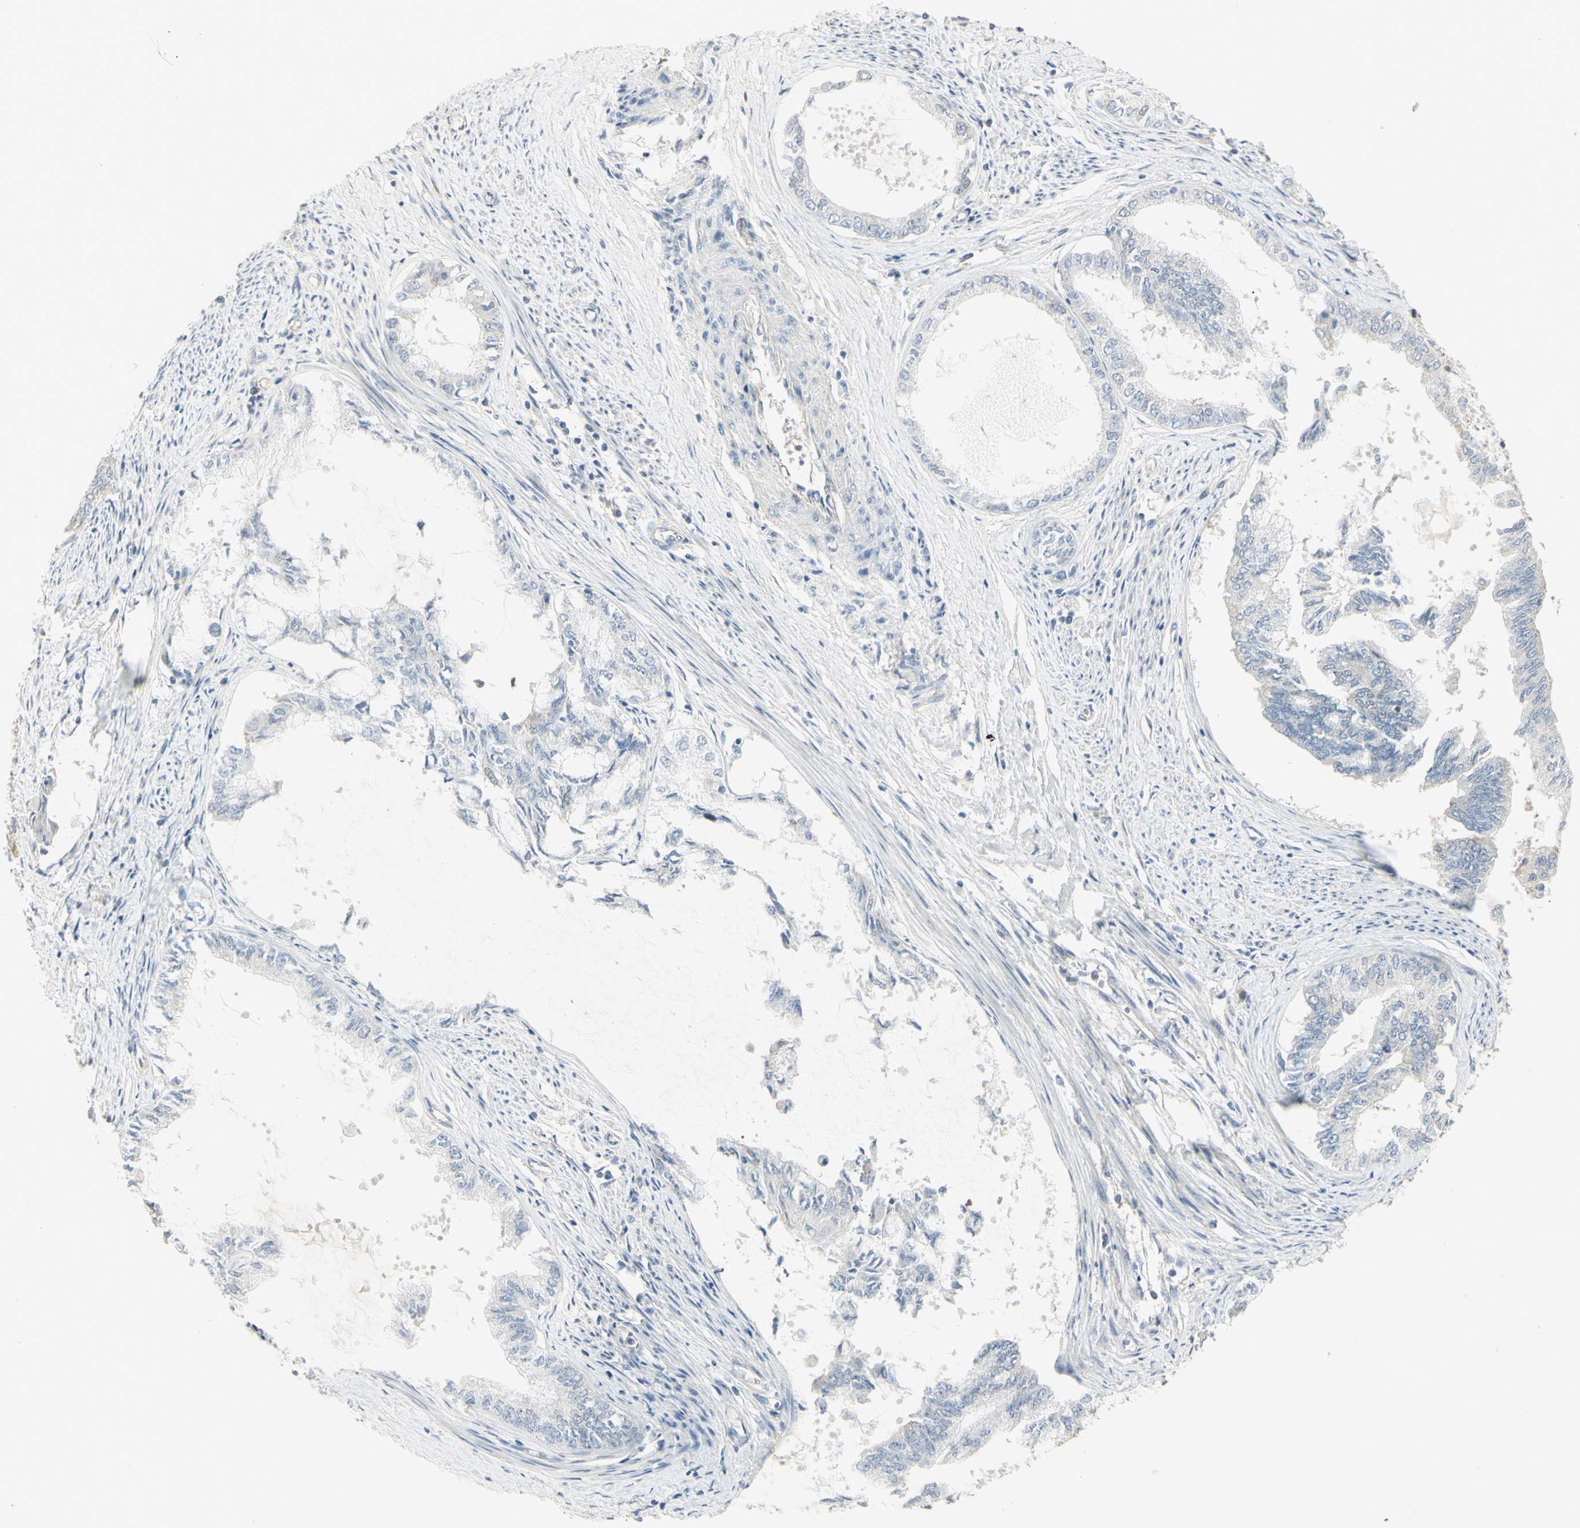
{"staining": {"intensity": "negative", "quantity": "none", "location": "none"}, "tissue": "endometrial cancer", "cell_type": "Tumor cells", "image_type": "cancer", "snomed": [{"axis": "morphology", "description": "Adenocarcinoma, NOS"}, {"axis": "topography", "description": "Endometrium"}], "caption": "IHC photomicrograph of endometrial cancer stained for a protein (brown), which exhibits no staining in tumor cells. The staining was performed using DAB to visualize the protein expression in brown, while the nuclei were stained in blue with hematoxylin (Magnification: 20x).", "gene": "CCNB2", "patient": {"sex": "female", "age": 86}}